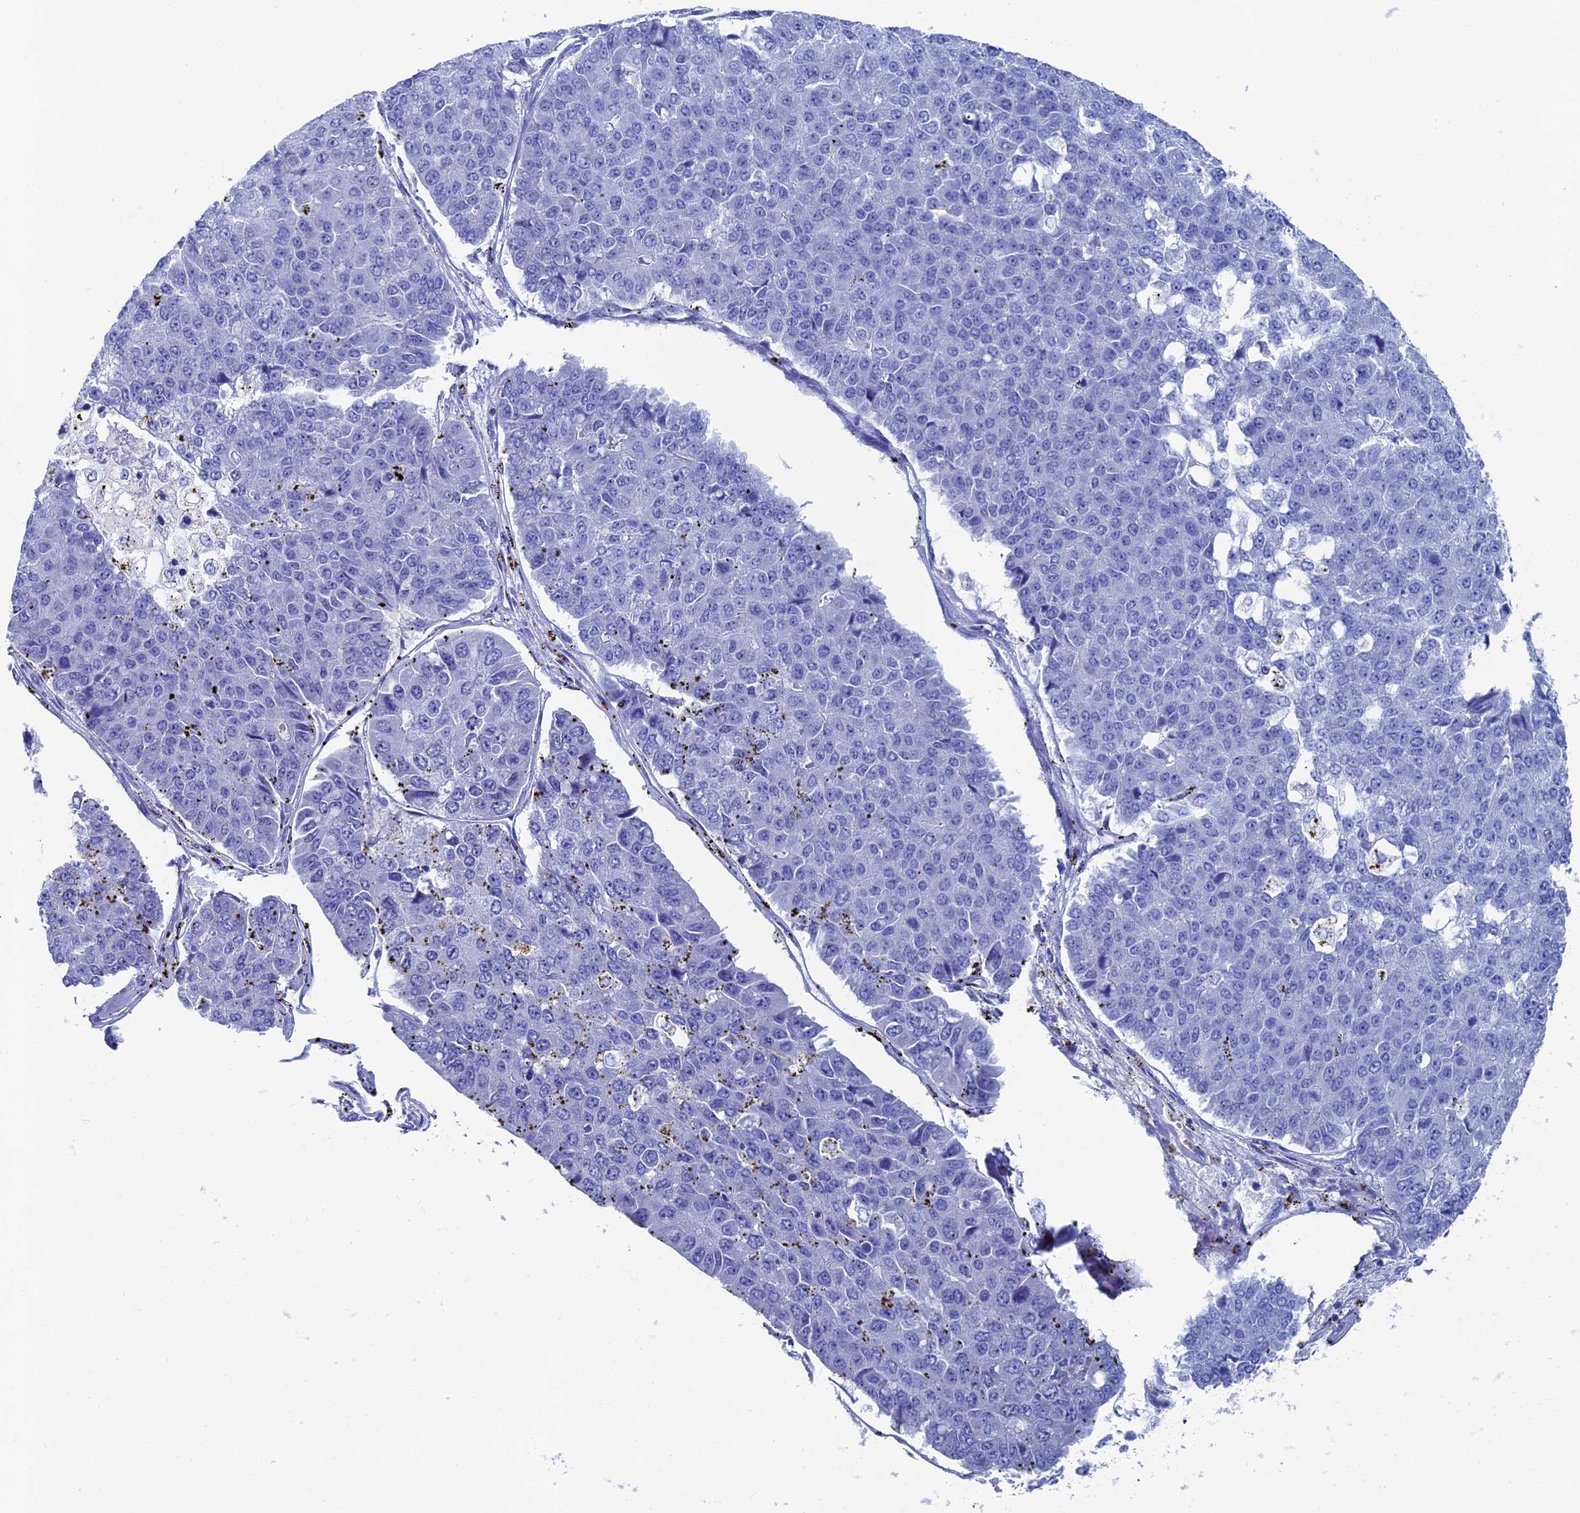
{"staining": {"intensity": "negative", "quantity": "none", "location": "none"}, "tissue": "pancreatic cancer", "cell_type": "Tumor cells", "image_type": "cancer", "snomed": [{"axis": "morphology", "description": "Adenocarcinoma, NOS"}, {"axis": "topography", "description": "Pancreas"}], "caption": "Human pancreatic cancer (adenocarcinoma) stained for a protein using IHC displays no expression in tumor cells.", "gene": "UNC119", "patient": {"sex": "male", "age": 50}}